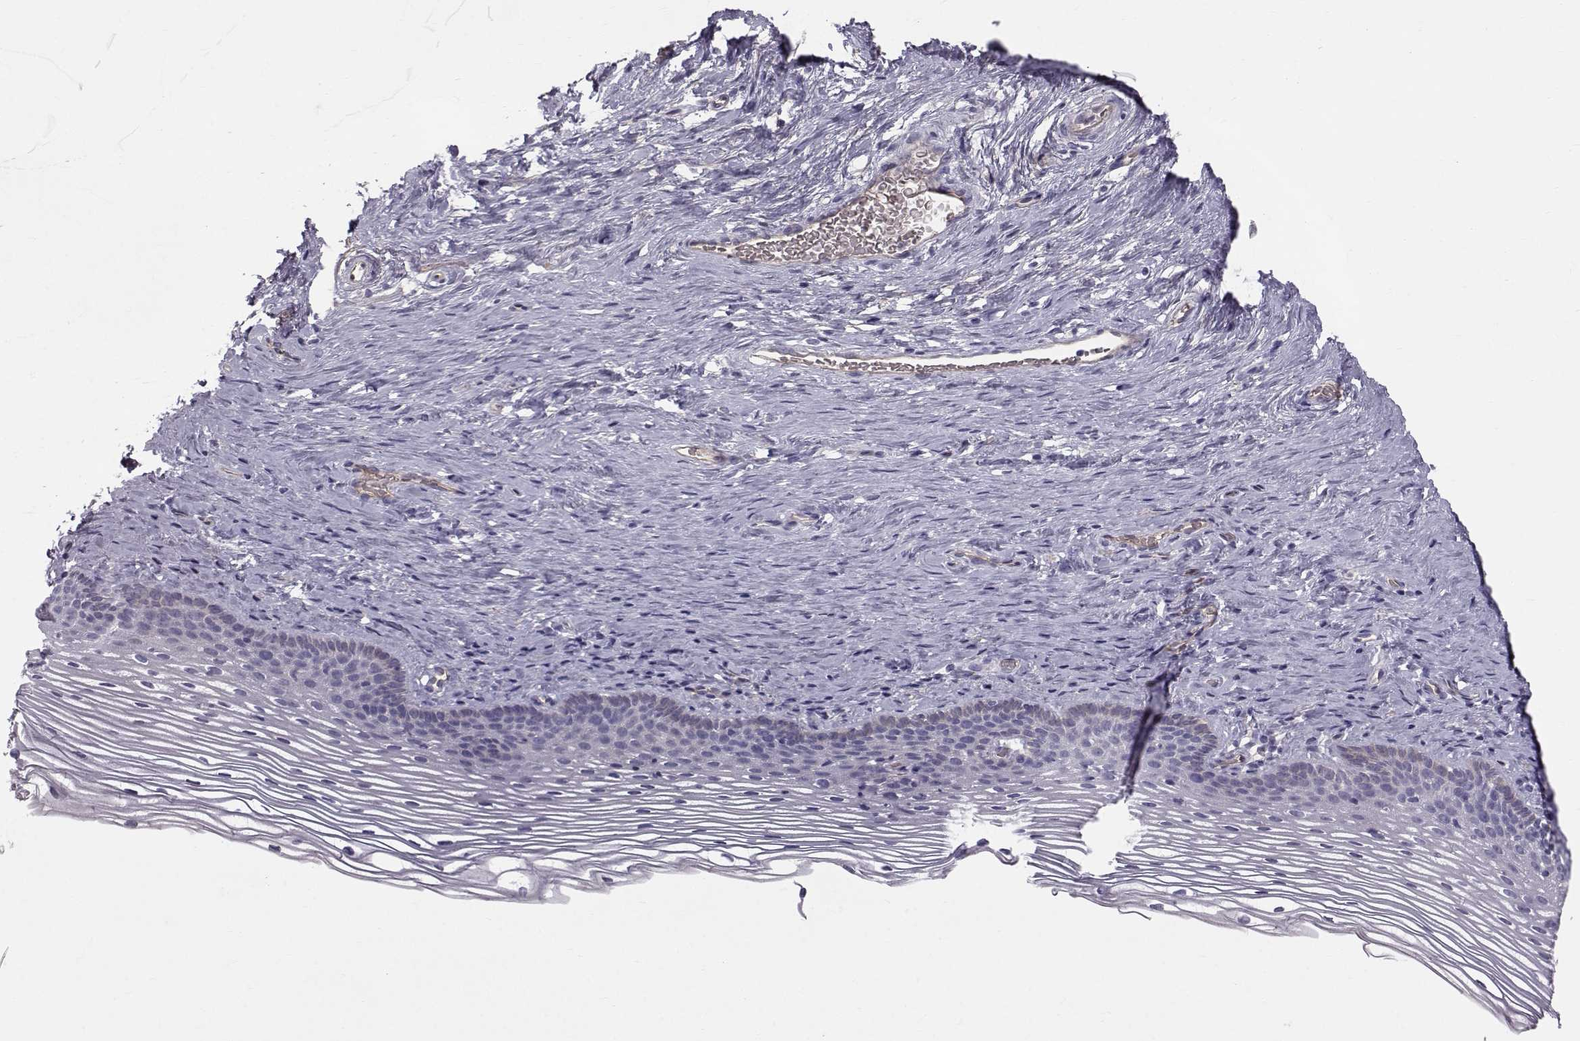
{"staining": {"intensity": "negative", "quantity": "none", "location": "none"}, "tissue": "cervix", "cell_type": "Glandular cells", "image_type": "normal", "snomed": [{"axis": "morphology", "description": "Normal tissue, NOS"}, {"axis": "topography", "description": "Cervix"}], "caption": "Immunohistochemical staining of benign human cervix displays no significant positivity in glandular cells.", "gene": "QPCT", "patient": {"sex": "female", "age": 39}}